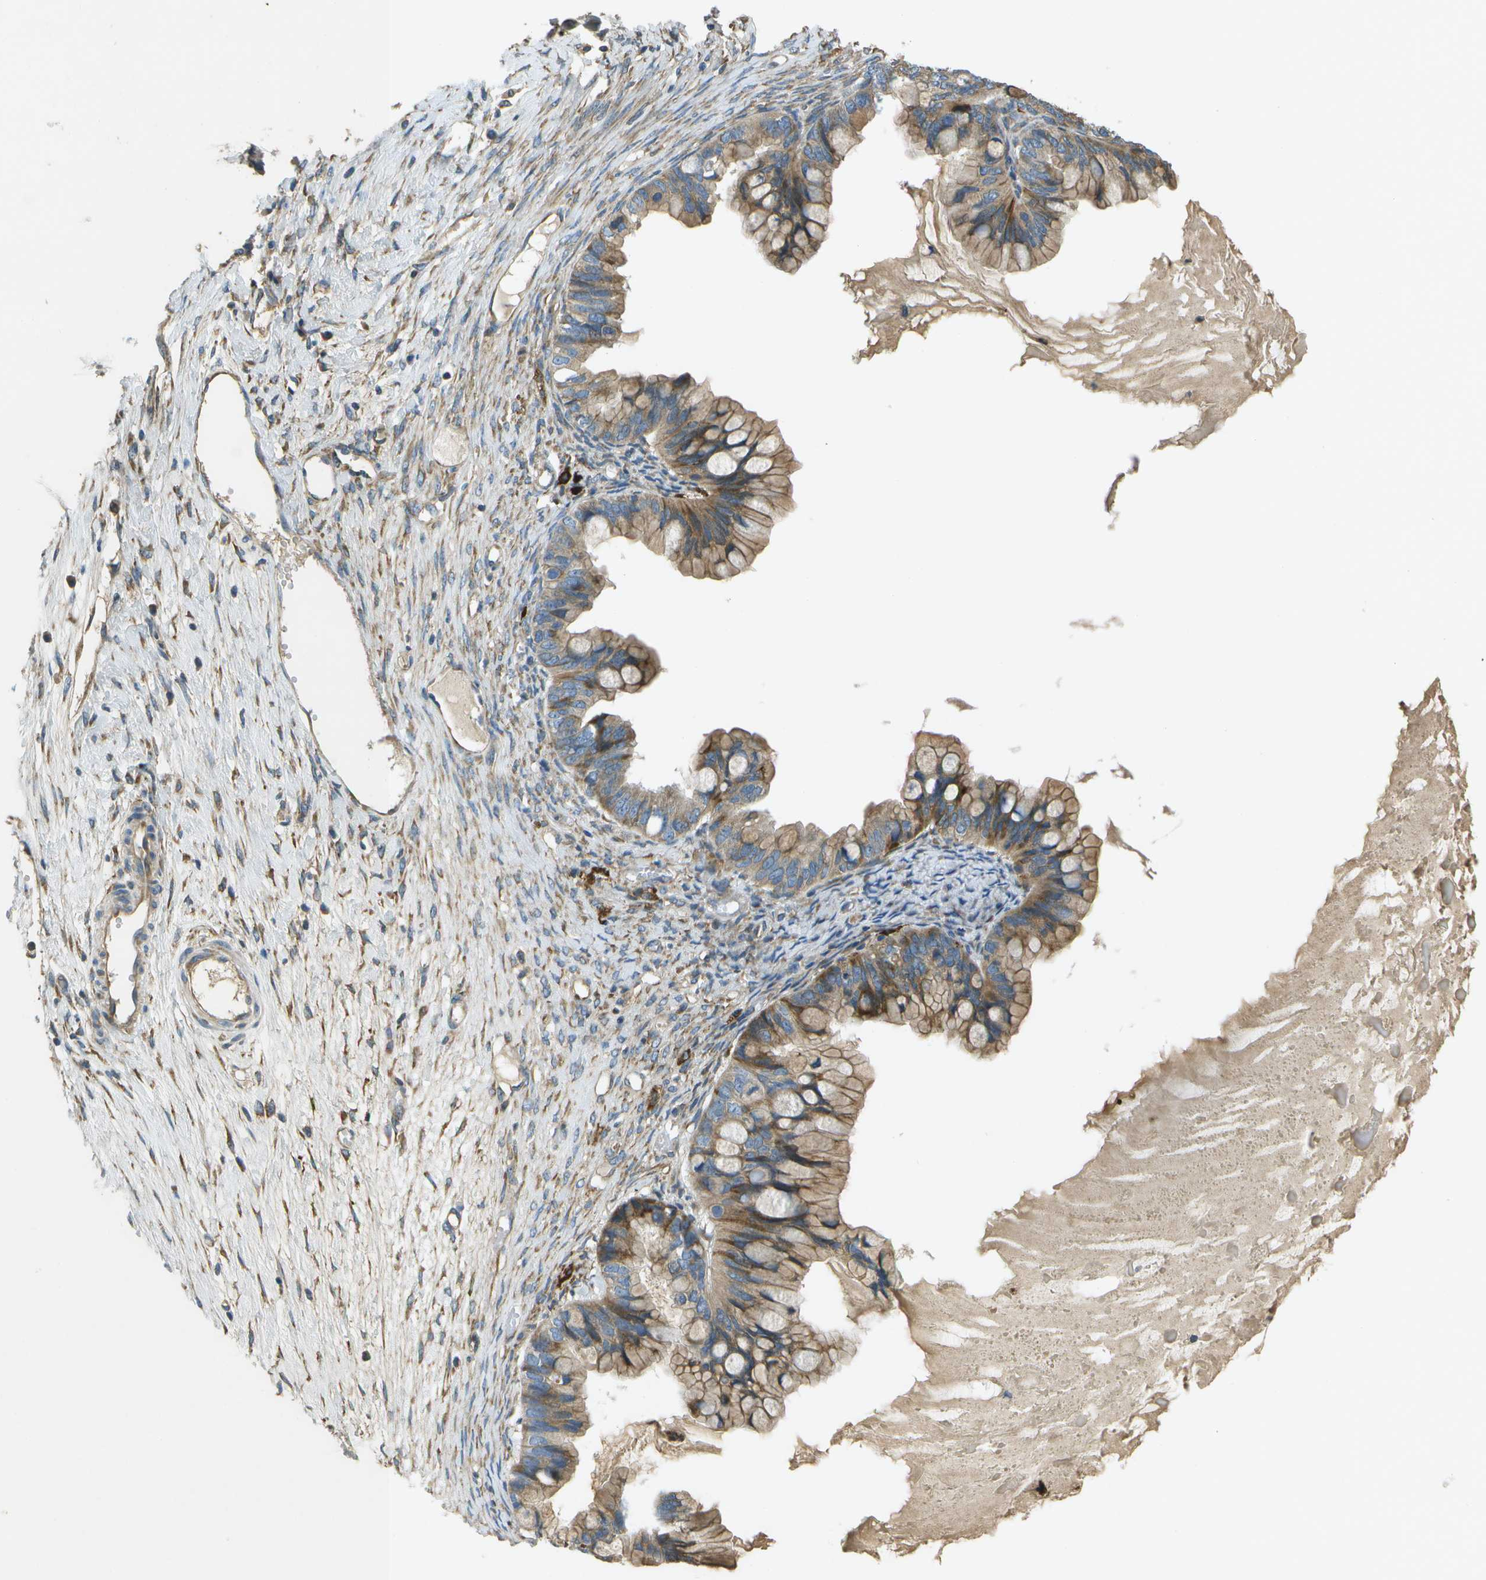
{"staining": {"intensity": "moderate", "quantity": "25%-75%", "location": "cytoplasmic/membranous"}, "tissue": "ovarian cancer", "cell_type": "Tumor cells", "image_type": "cancer", "snomed": [{"axis": "morphology", "description": "Cystadenocarcinoma, mucinous, NOS"}, {"axis": "topography", "description": "Ovary"}], "caption": "Tumor cells reveal moderate cytoplasmic/membranous positivity in about 25%-75% of cells in ovarian cancer (mucinous cystadenocarcinoma).", "gene": "SAMSN1", "patient": {"sex": "female", "age": 80}}